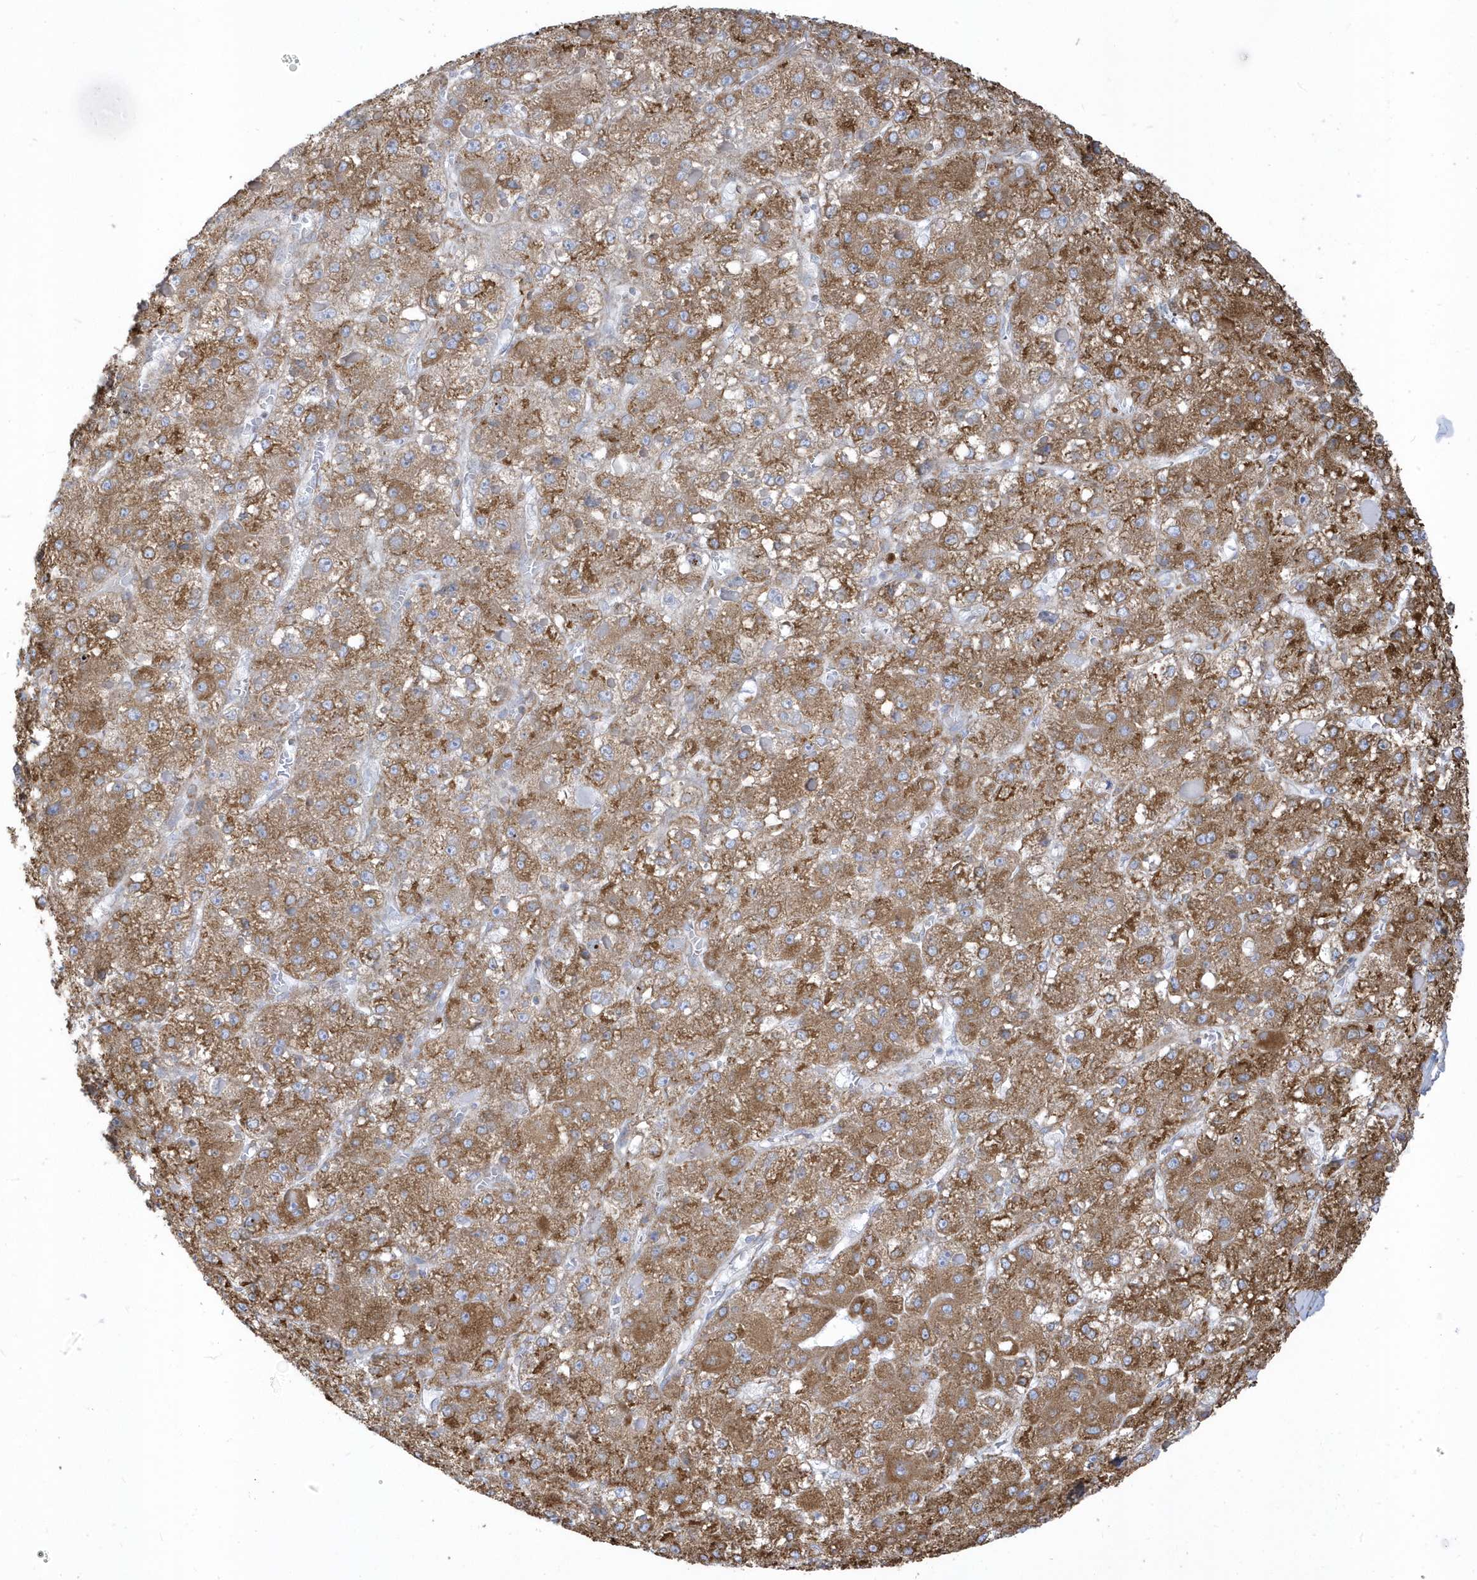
{"staining": {"intensity": "moderate", "quantity": ">75%", "location": "cytoplasmic/membranous"}, "tissue": "liver cancer", "cell_type": "Tumor cells", "image_type": "cancer", "snomed": [{"axis": "morphology", "description": "Carcinoma, Hepatocellular, NOS"}, {"axis": "topography", "description": "Liver"}], "caption": "This micrograph shows IHC staining of human hepatocellular carcinoma (liver), with medium moderate cytoplasmic/membranous positivity in about >75% of tumor cells.", "gene": "PDIA6", "patient": {"sex": "female", "age": 73}}